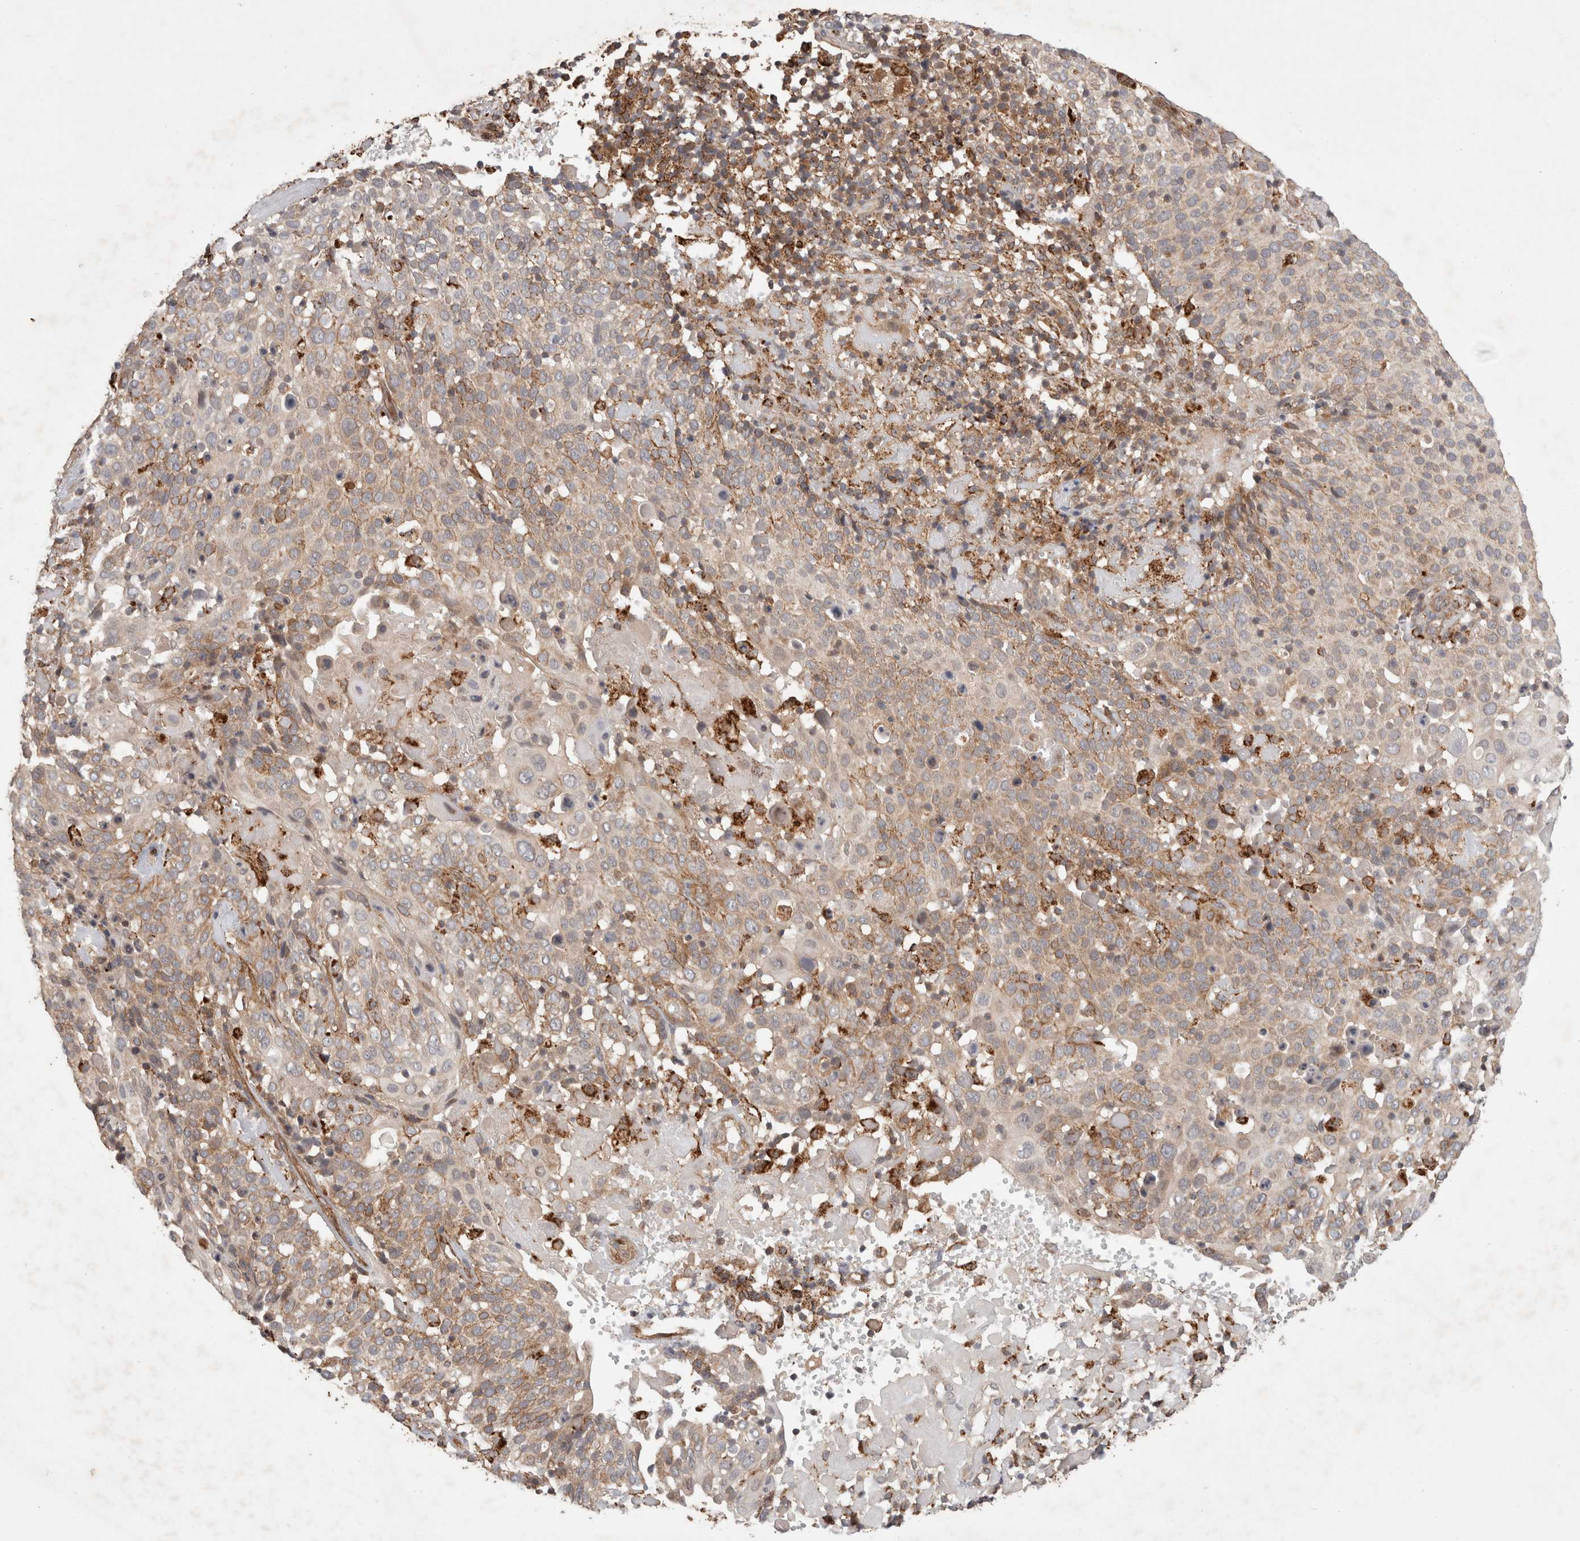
{"staining": {"intensity": "moderate", "quantity": ">75%", "location": "cytoplasmic/membranous"}, "tissue": "cervical cancer", "cell_type": "Tumor cells", "image_type": "cancer", "snomed": [{"axis": "morphology", "description": "Squamous cell carcinoma, NOS"}, {"axis": "topography", "description": "Cervix"}], "caption": "Cervical cancer (squamous cell carcinoma) stained with a protein marker reveals moderate staining in tumor cells.", "gene": "HROB", "patient": {"sex": "female", "age": 74}}